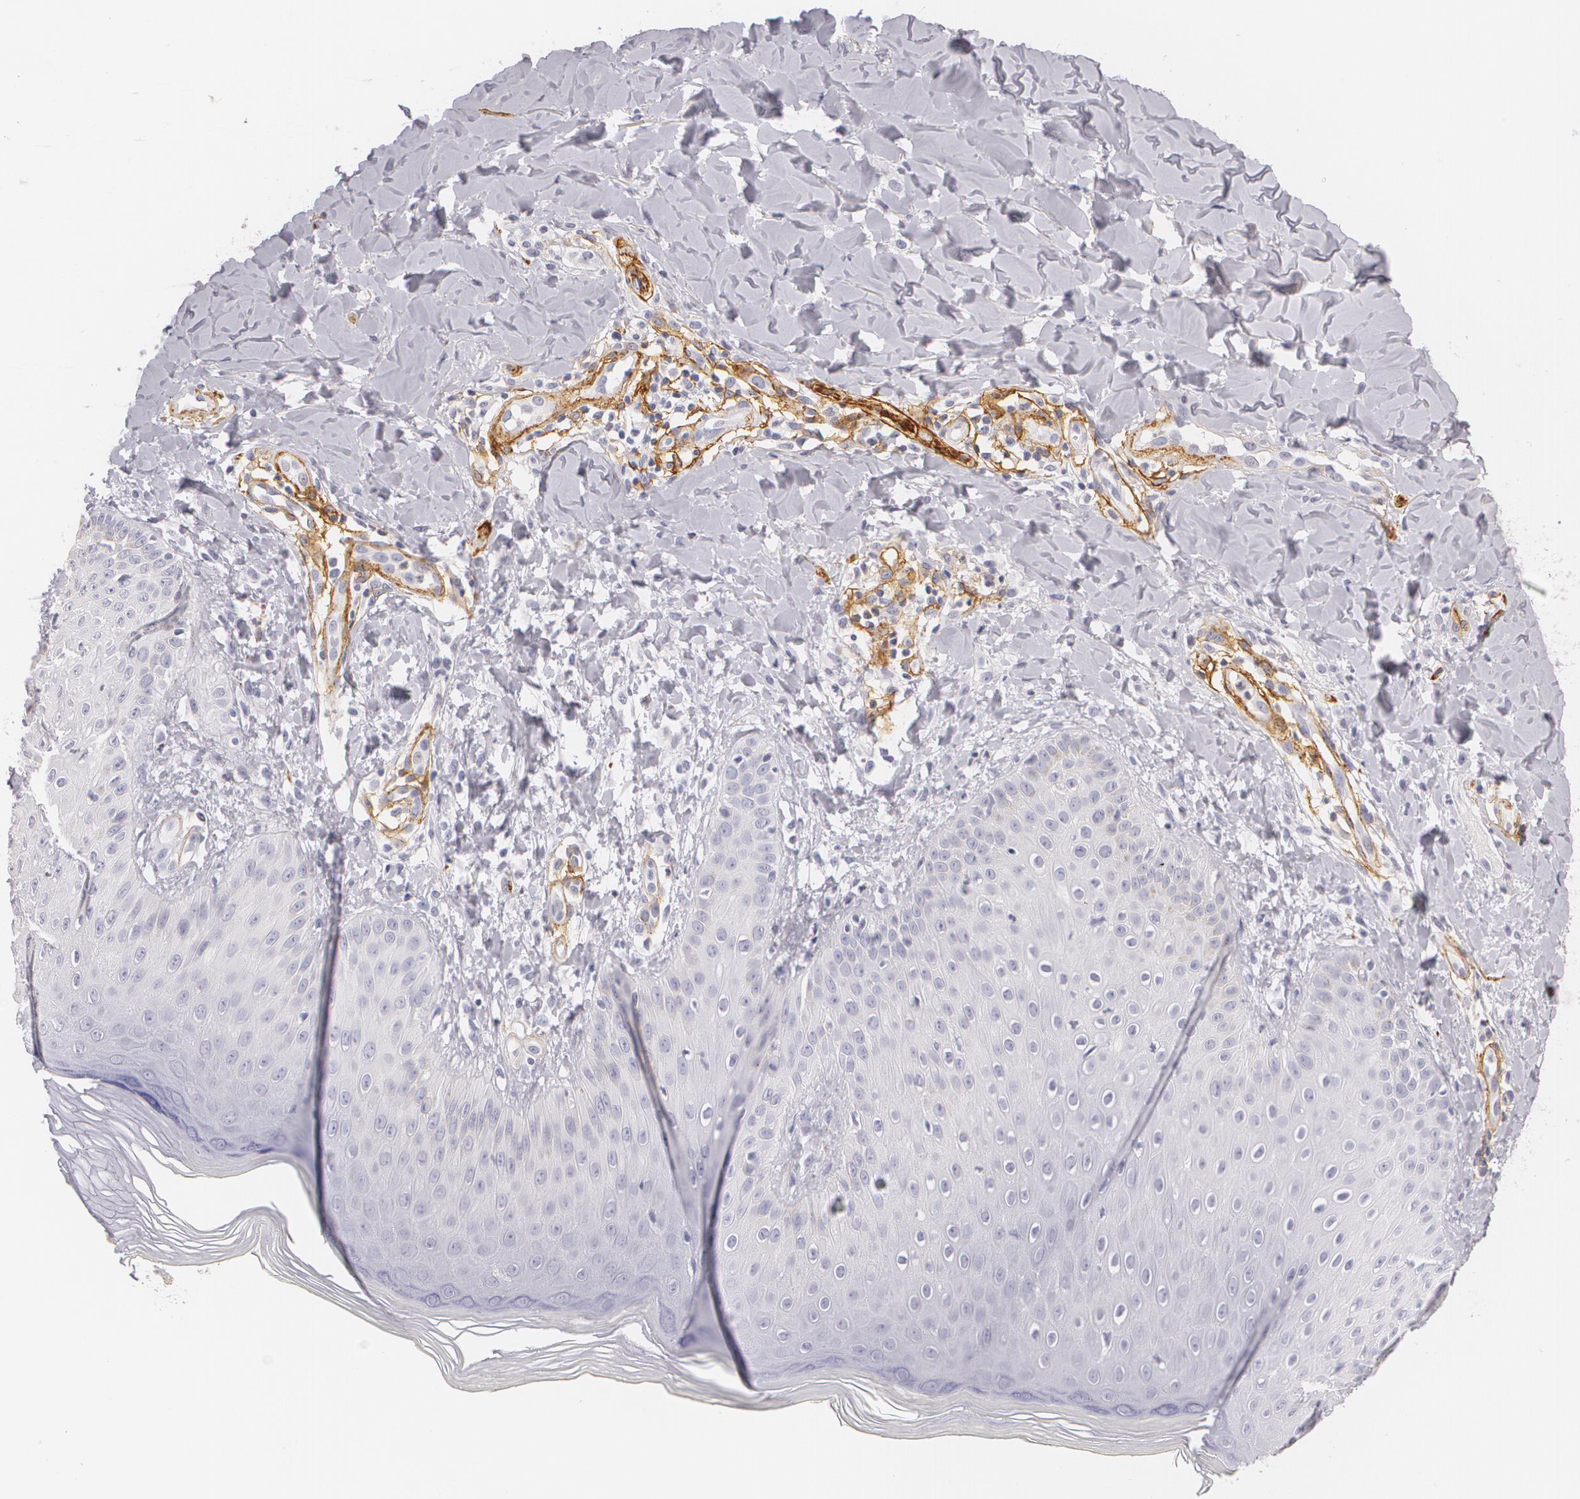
{"staining": {"intensity": "negative", "quantity": "none", "location": "none"}, "tissue": "skin", "cell_type": "Epidermal cells", "image_type": "normal", "snomed": [{"axis": "morphology", "description": "Normal tissue, NOS"}, {"axis": "morphology", "description": "Inflammation, NOS"}, {"axis": "topography", "description": "Soft tissue"}, {"axis": "topography", "description": "Anal"}], "caption": "An IHC photomicrograph of unremarkable skin is shown. There is no staining in epidermal cells of skin. The staining is performed using DAB brown chromogen with nuclei counter-stained in using hematoxylin.", "gene": "NGFR", "patient": {"sex": "female", "age": 15}}